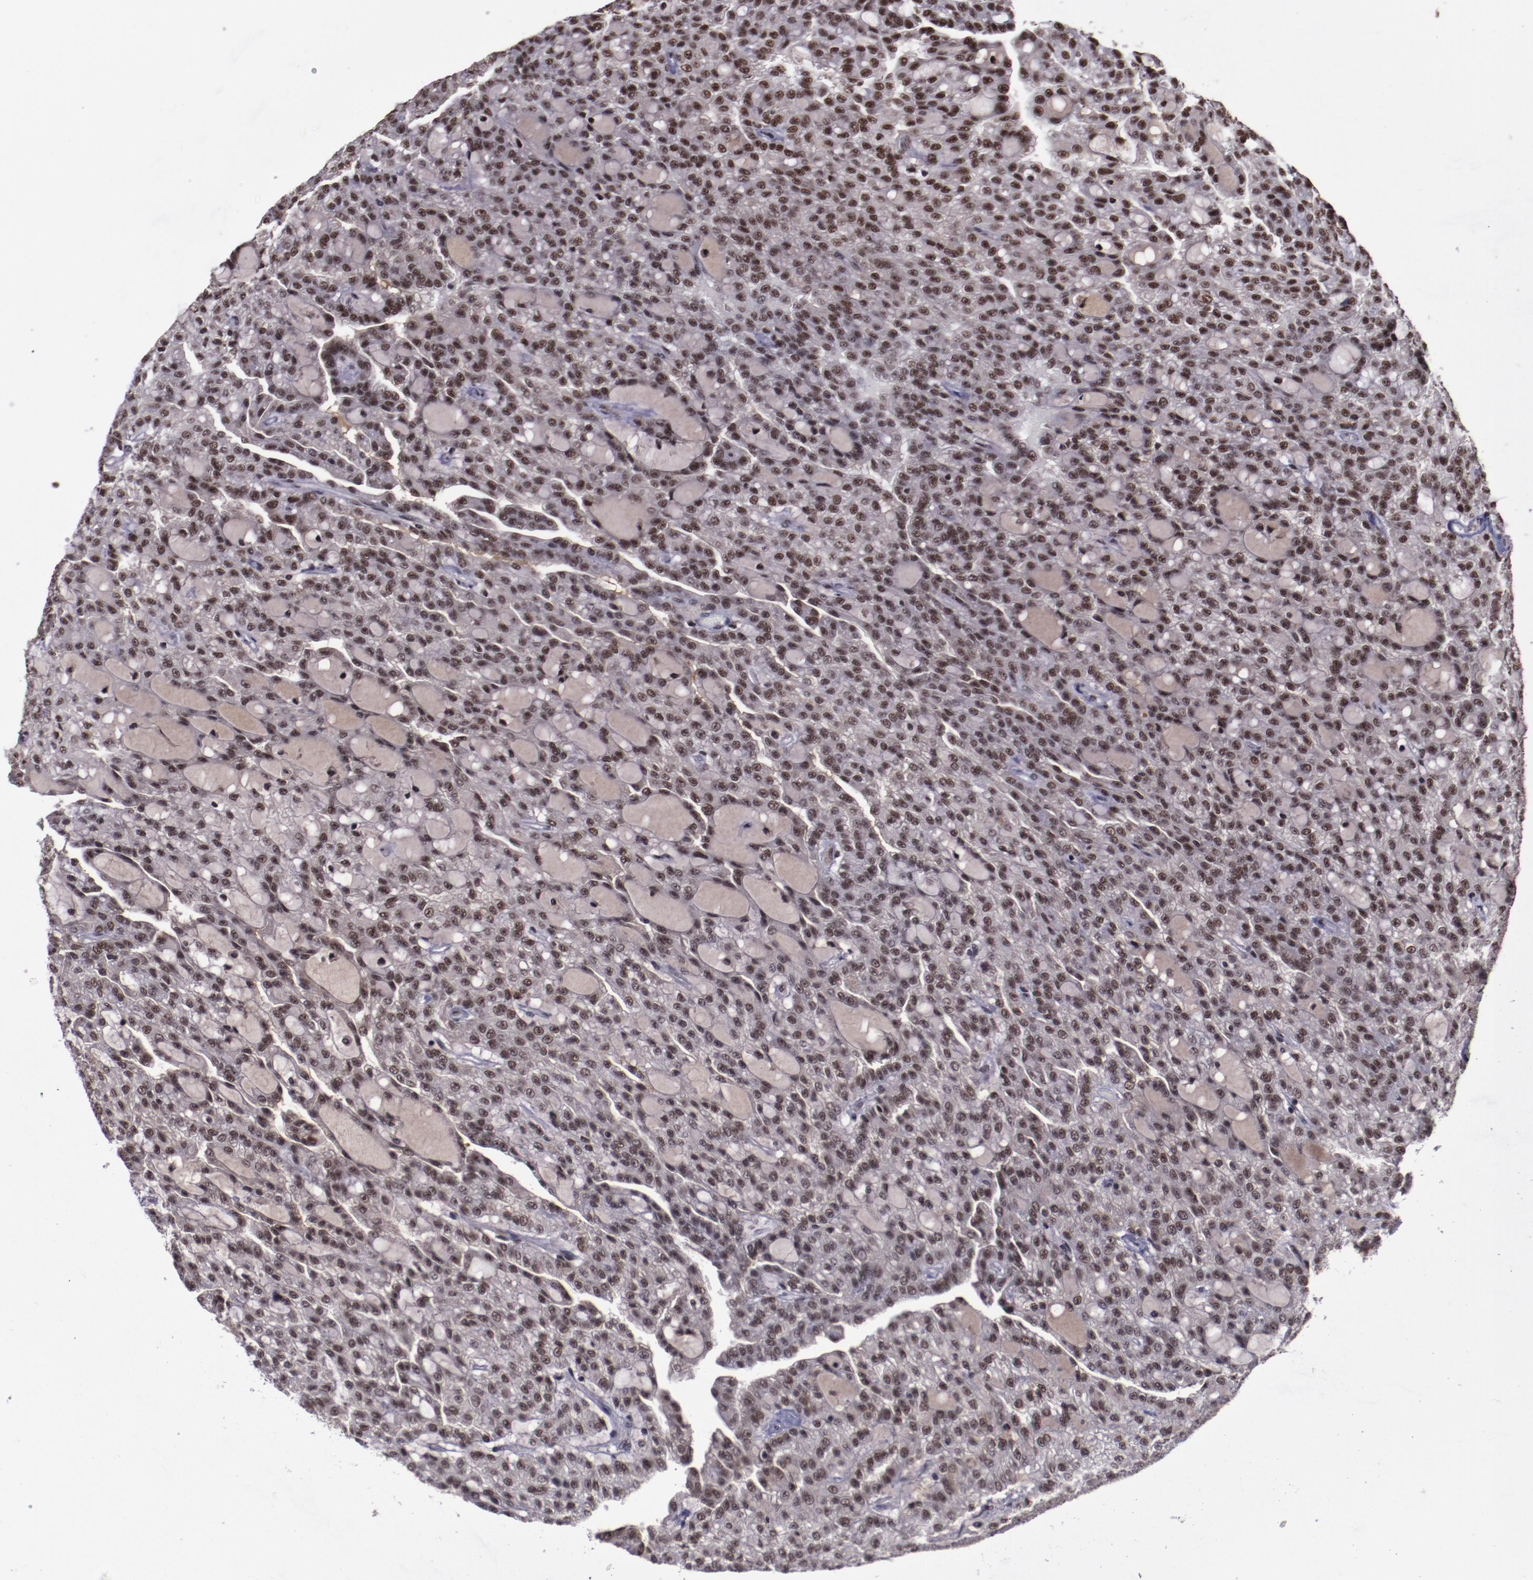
{"staining": {"intensity": "moderate", "quantity": ">75%", "location": "nuclear"}, "tissue": "renal cancer", "cell_type": "Tumor cells", "image_type": "cancer", "snomed": [{"axis": "morphology", "description": "Adenocarcinoma, NOS"}, {"axis": "topography", "description": "Kidney"}], "caption": "Immunohistochemistry image of human renal cancer (adenocarcinoma) stained for a protein (brown), which demonstrates medium levels of moderate nuclear positivity in approximately >75% of tumor cells.", "gene": "ERH", "patient": {"sex": "male", "age": 63}}